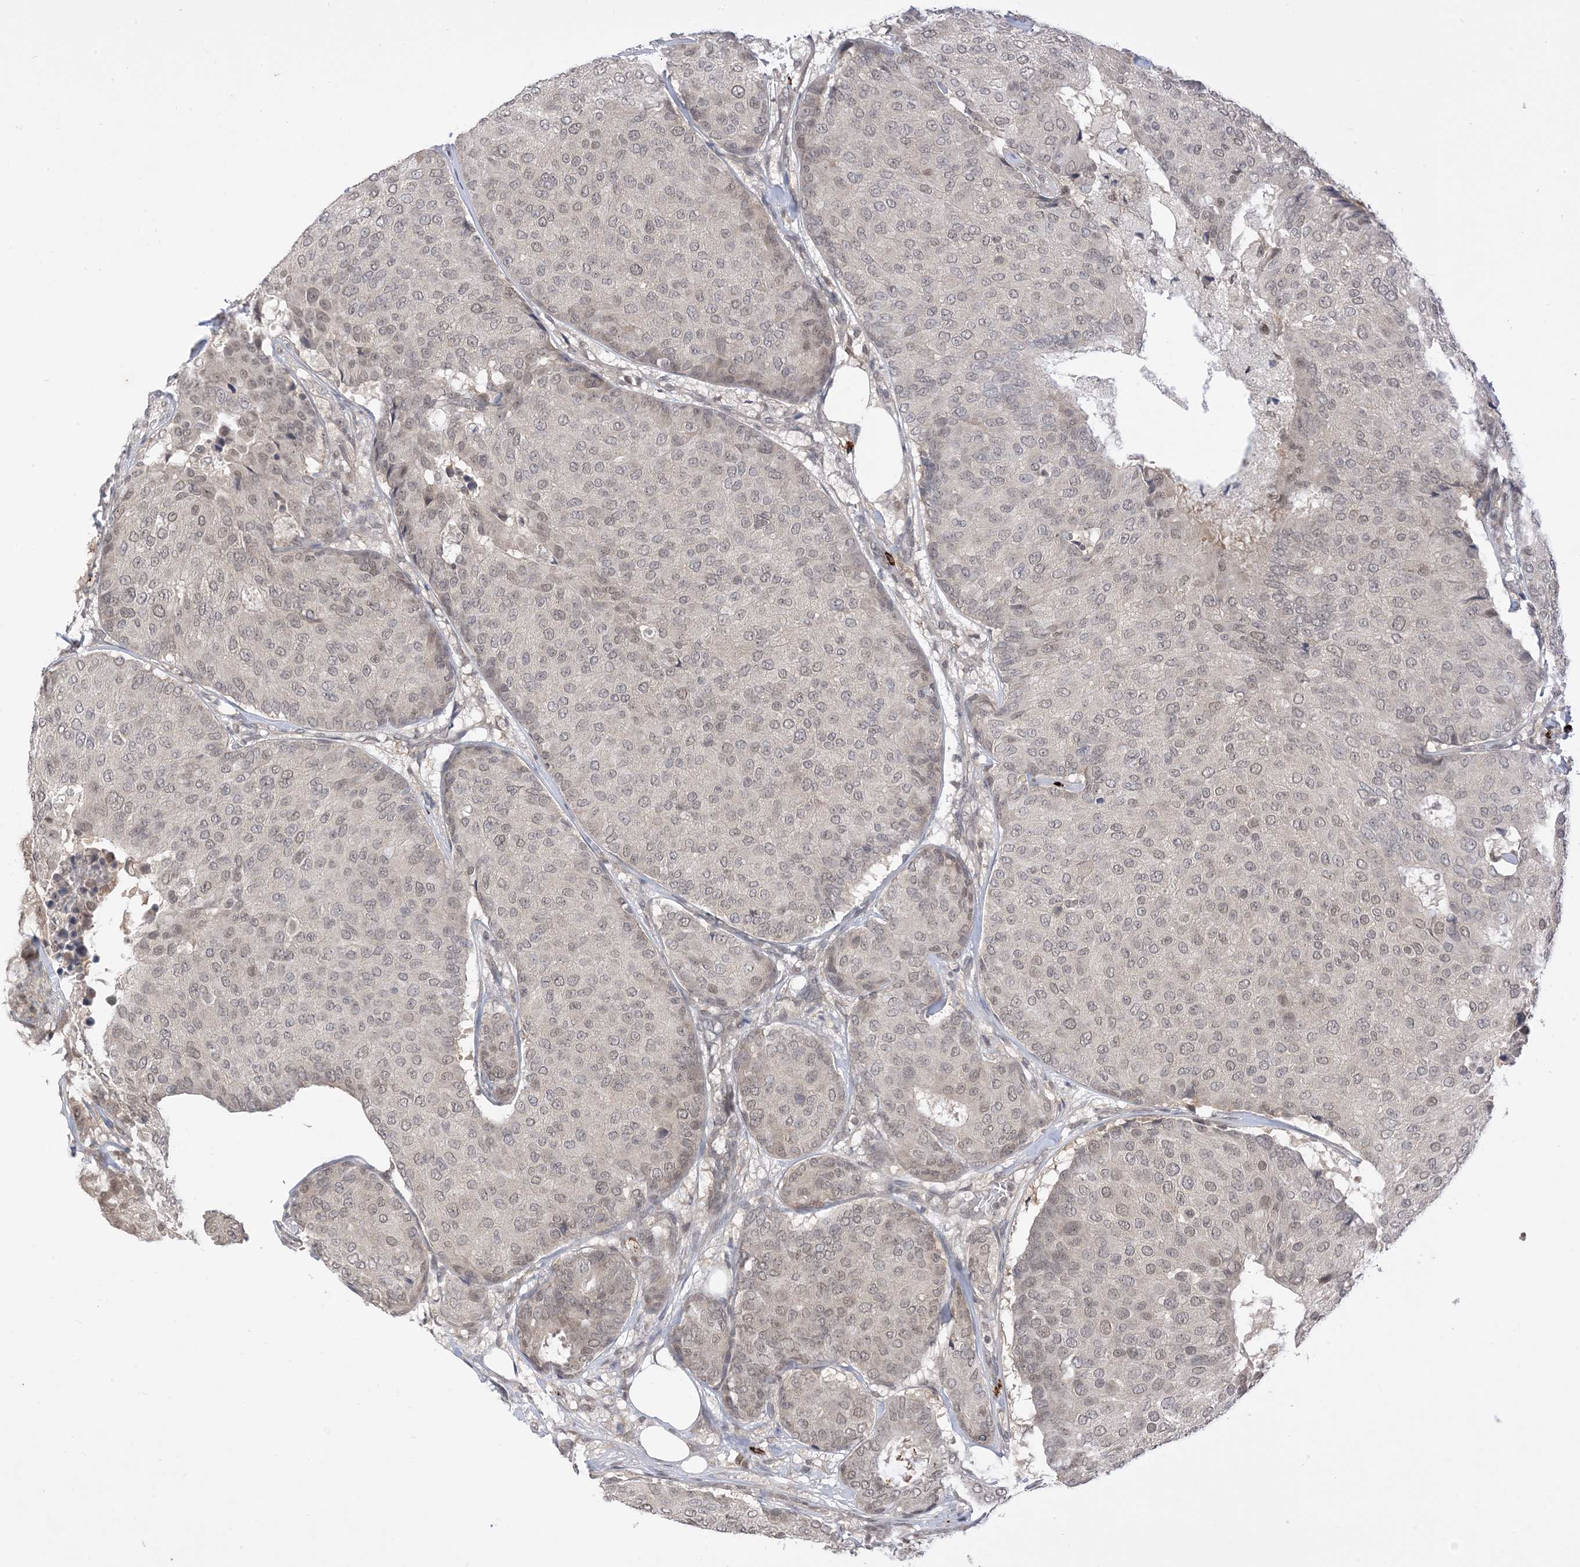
{"staining": {"intensity": "weak", "quantity": "25%-75%", "location": "nuclear"}, "tissue": "breast cancer", "cell_type": "Tumor cells", "image_type": "cancer", "snomed": [{"axis": "morphology", "description": "Duct carcinoma"}, {"axis": "topography", "description": "Breast"}], "caption": "Invasive ductal carcinoma (breast) was stained to show a protein in brown. There is low levels of weak nuclear staining in about 25%-75% of tumor cells.", "gene": "RANBP9", "patient": {"sex": "female", "age": 75}}